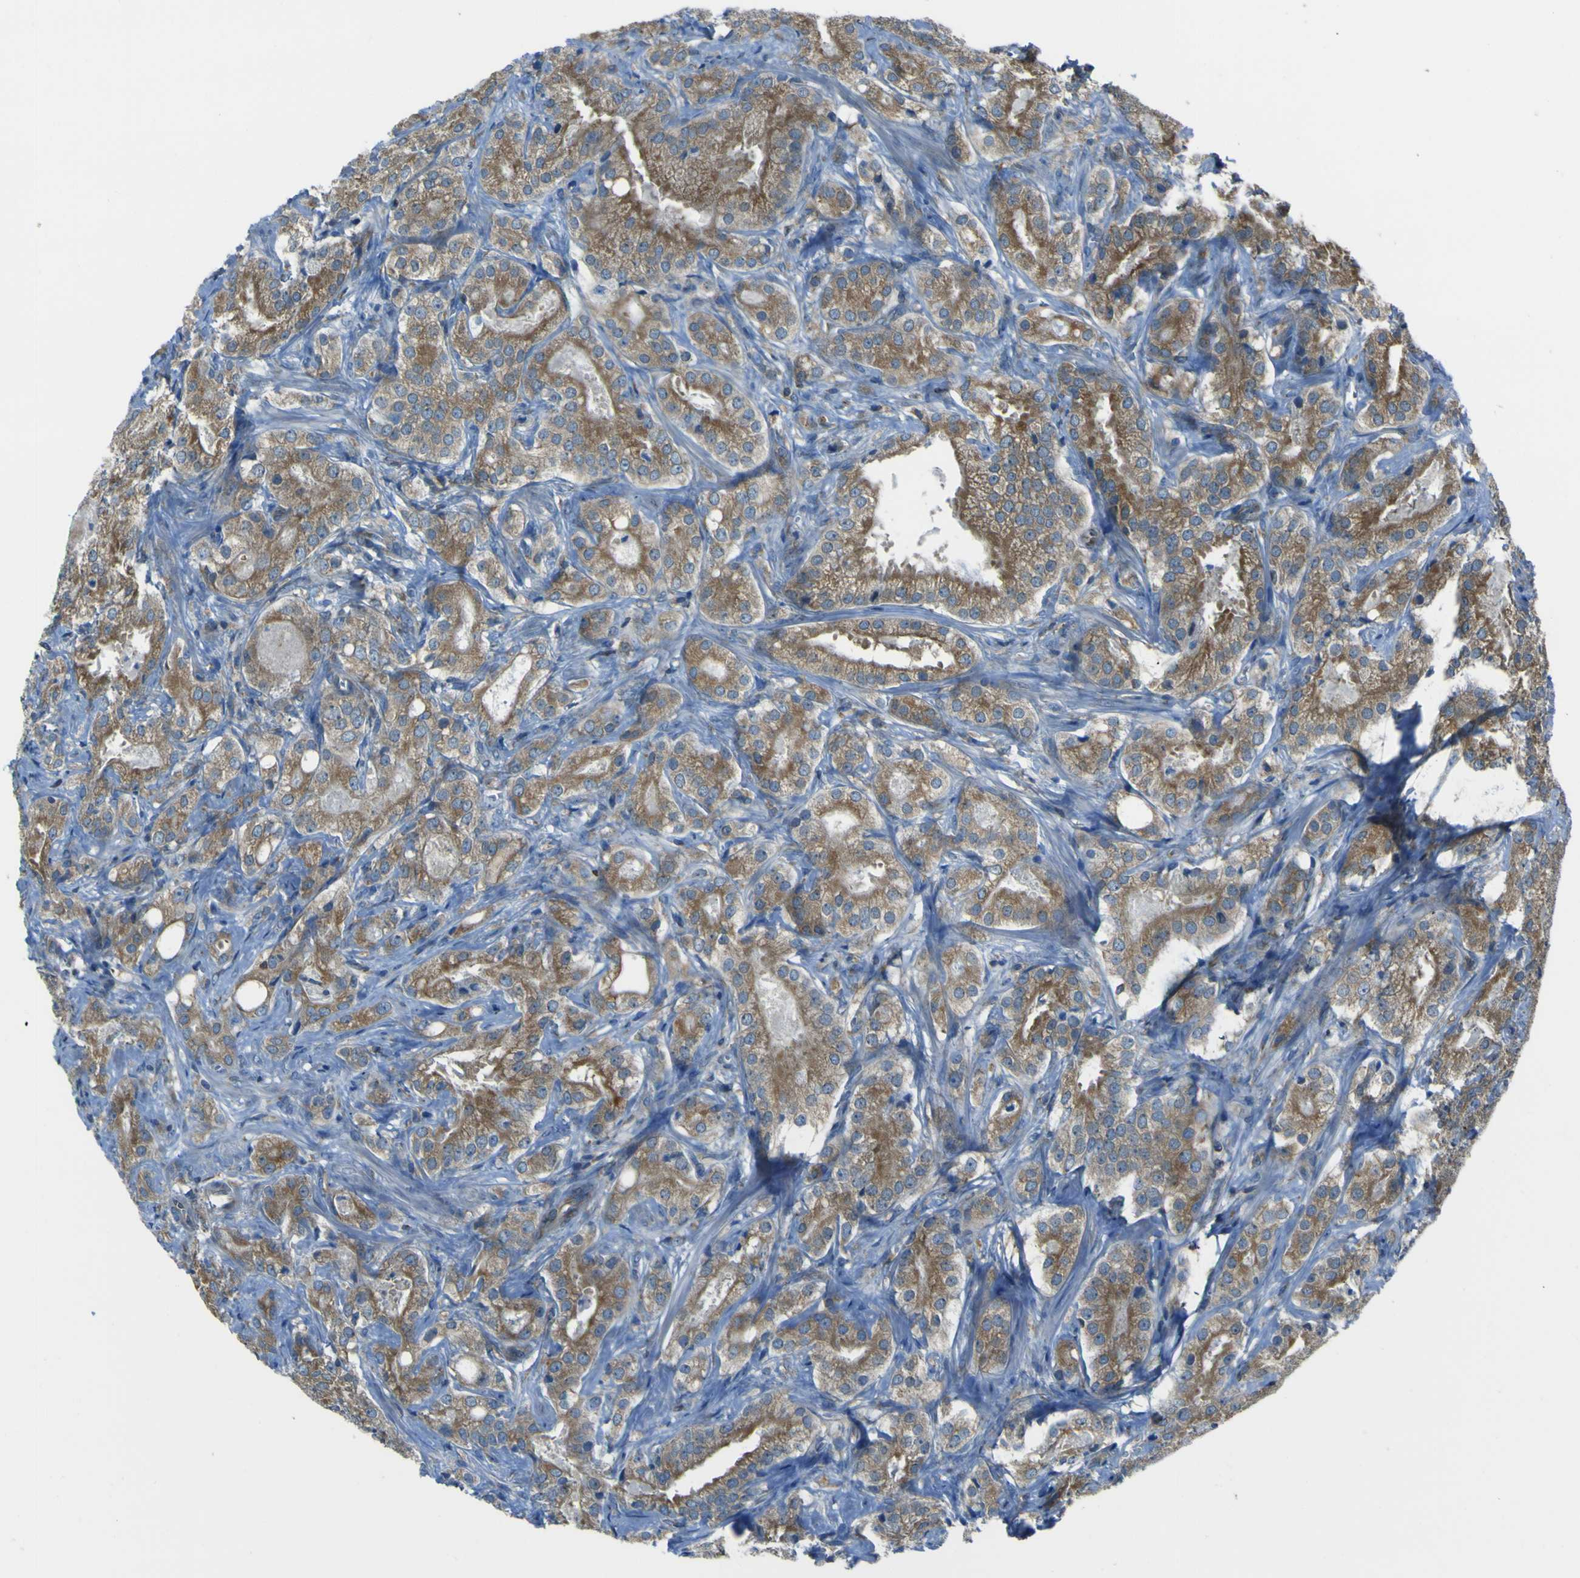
{"staining": {"intensity": "strong", "quantity": ">75%", "location": "cytoplasmic/membranous"}, "tissue": "prostate cancer", "cell_type": "Tumor cells", "image_type": "cancer", "snomed": [{"axis": "morphology", "description": "Adenocarcinoma, High grade"}, {"axis": "topography", "description": "Prostate"}], "caption": "Prostate cancer (high-grade adenocarcinoma) stained with a protein marker demonstrates strong staining in tumor cells.", "gene": "STIM1", "patient": {"sex": "male", "age": 64}}